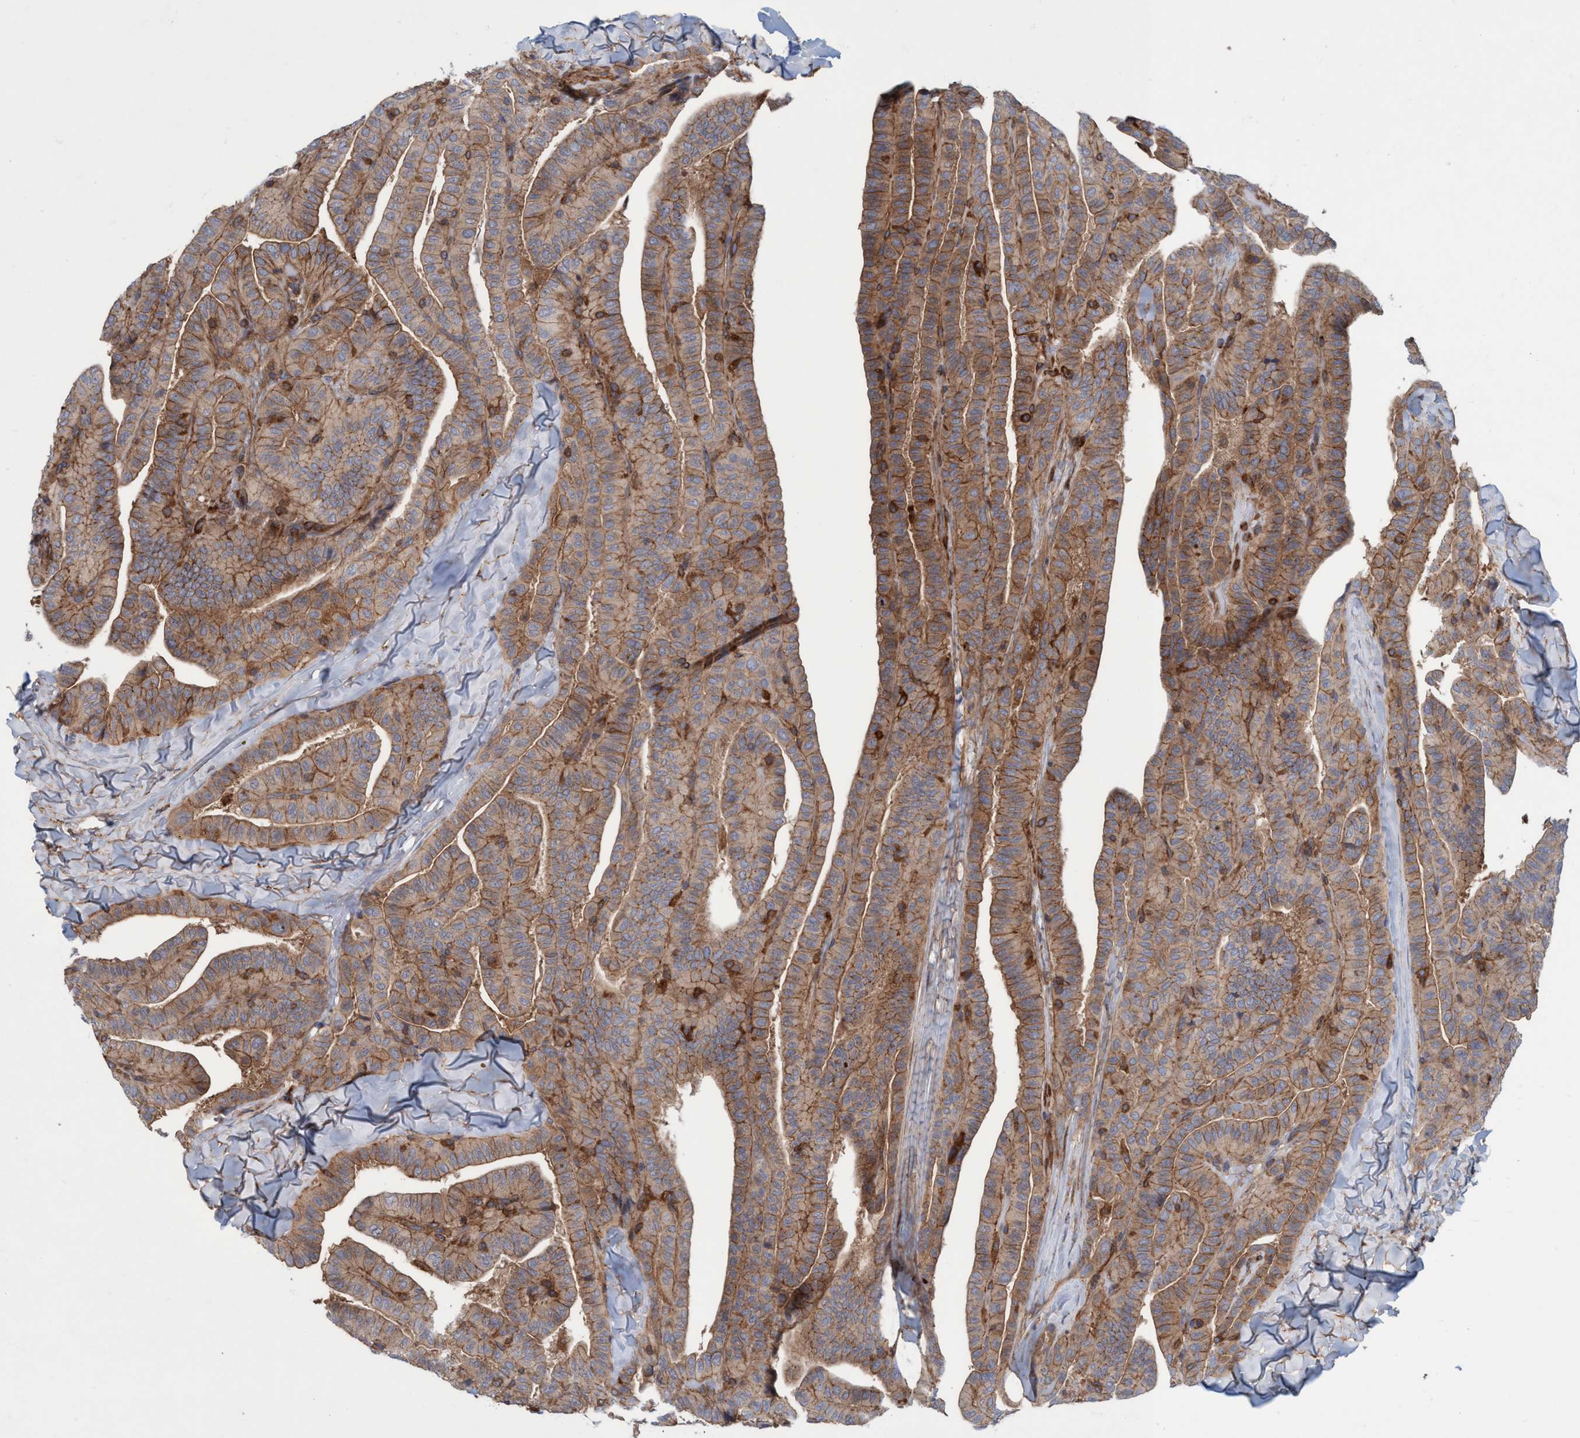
{"staining": {"intensity": "moderate", "quantity": ">75%", "location": "cytoplasmic/membranous"}, "tissue": "thyroid cancer", "cell_type": "Tumor cells", "image_type": "cancer", "snomed": [{"axis": "morphology", "description": "Papillary adenocarcinoma, NOS"}, {"axis": "topography", "description": "Thyroid gland"}], "caption": "About >75% of tumor cells in human thyroid cancer display moderate cytoplasmic/membranous protein positivity as visualized by brown immunohistochemical staining.", "gene": "SPECC1", "patient": {"sex": "male", "age": 77}}